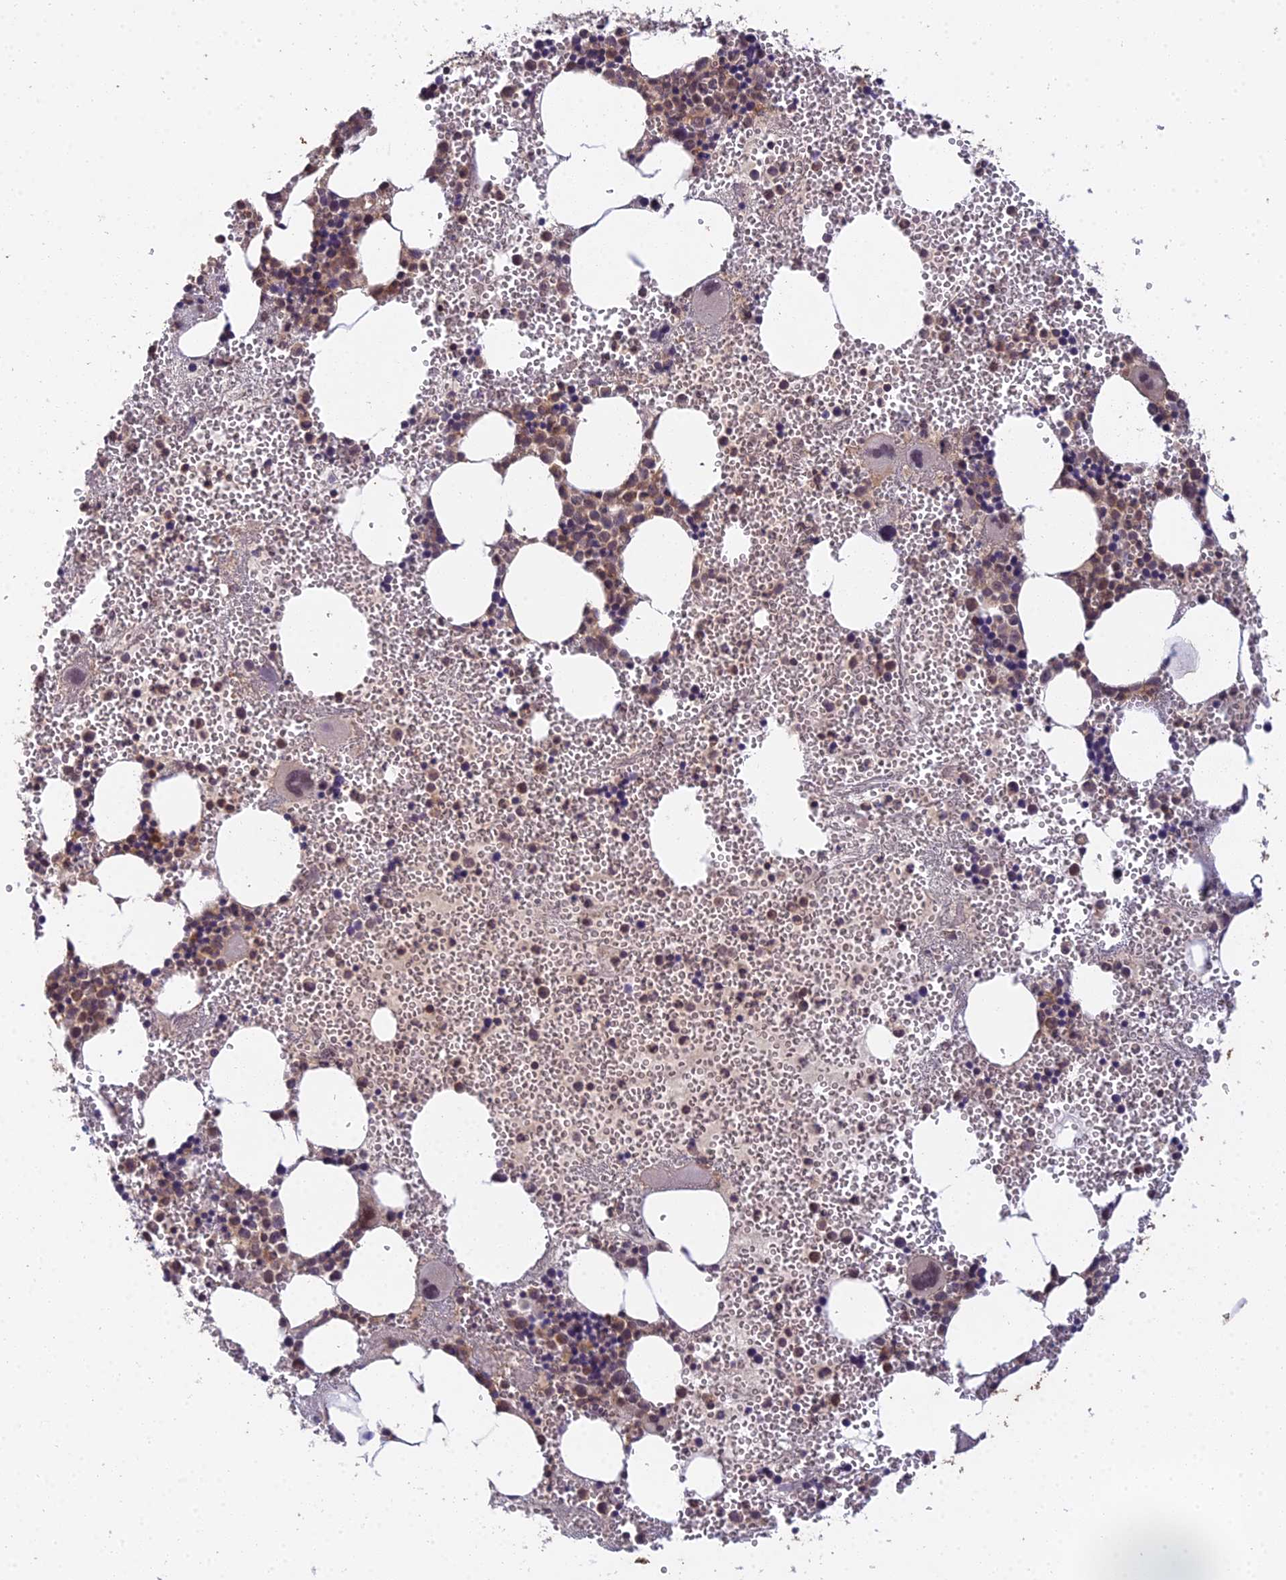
{"staining": {"intensity": "moderate", "quantity": ">75%", "location": "cytoplasmic/membranous,nuclear"}, "tissue": "bone marrow", "cell_type": "Hematopoietic cells", "image_type": "normal", "snomed": [{"axis": "morphology", "description": "Normal tissue, NOS"}, {"axis": "morphology", "description": "Inflammation, NOS"}, {"axis": "topography", "description": "Bone marrow"}], "caption": "This photomicrograph displays immunohistochemistry (IHC) staining of normal human bone marrow, with medium moderate cytoplasmic/membranous,nuclear staining in approximately >75% of hematopoietic cells.", "gene": "TPRX1", "patient": {"sex": "female", "age": 76}}